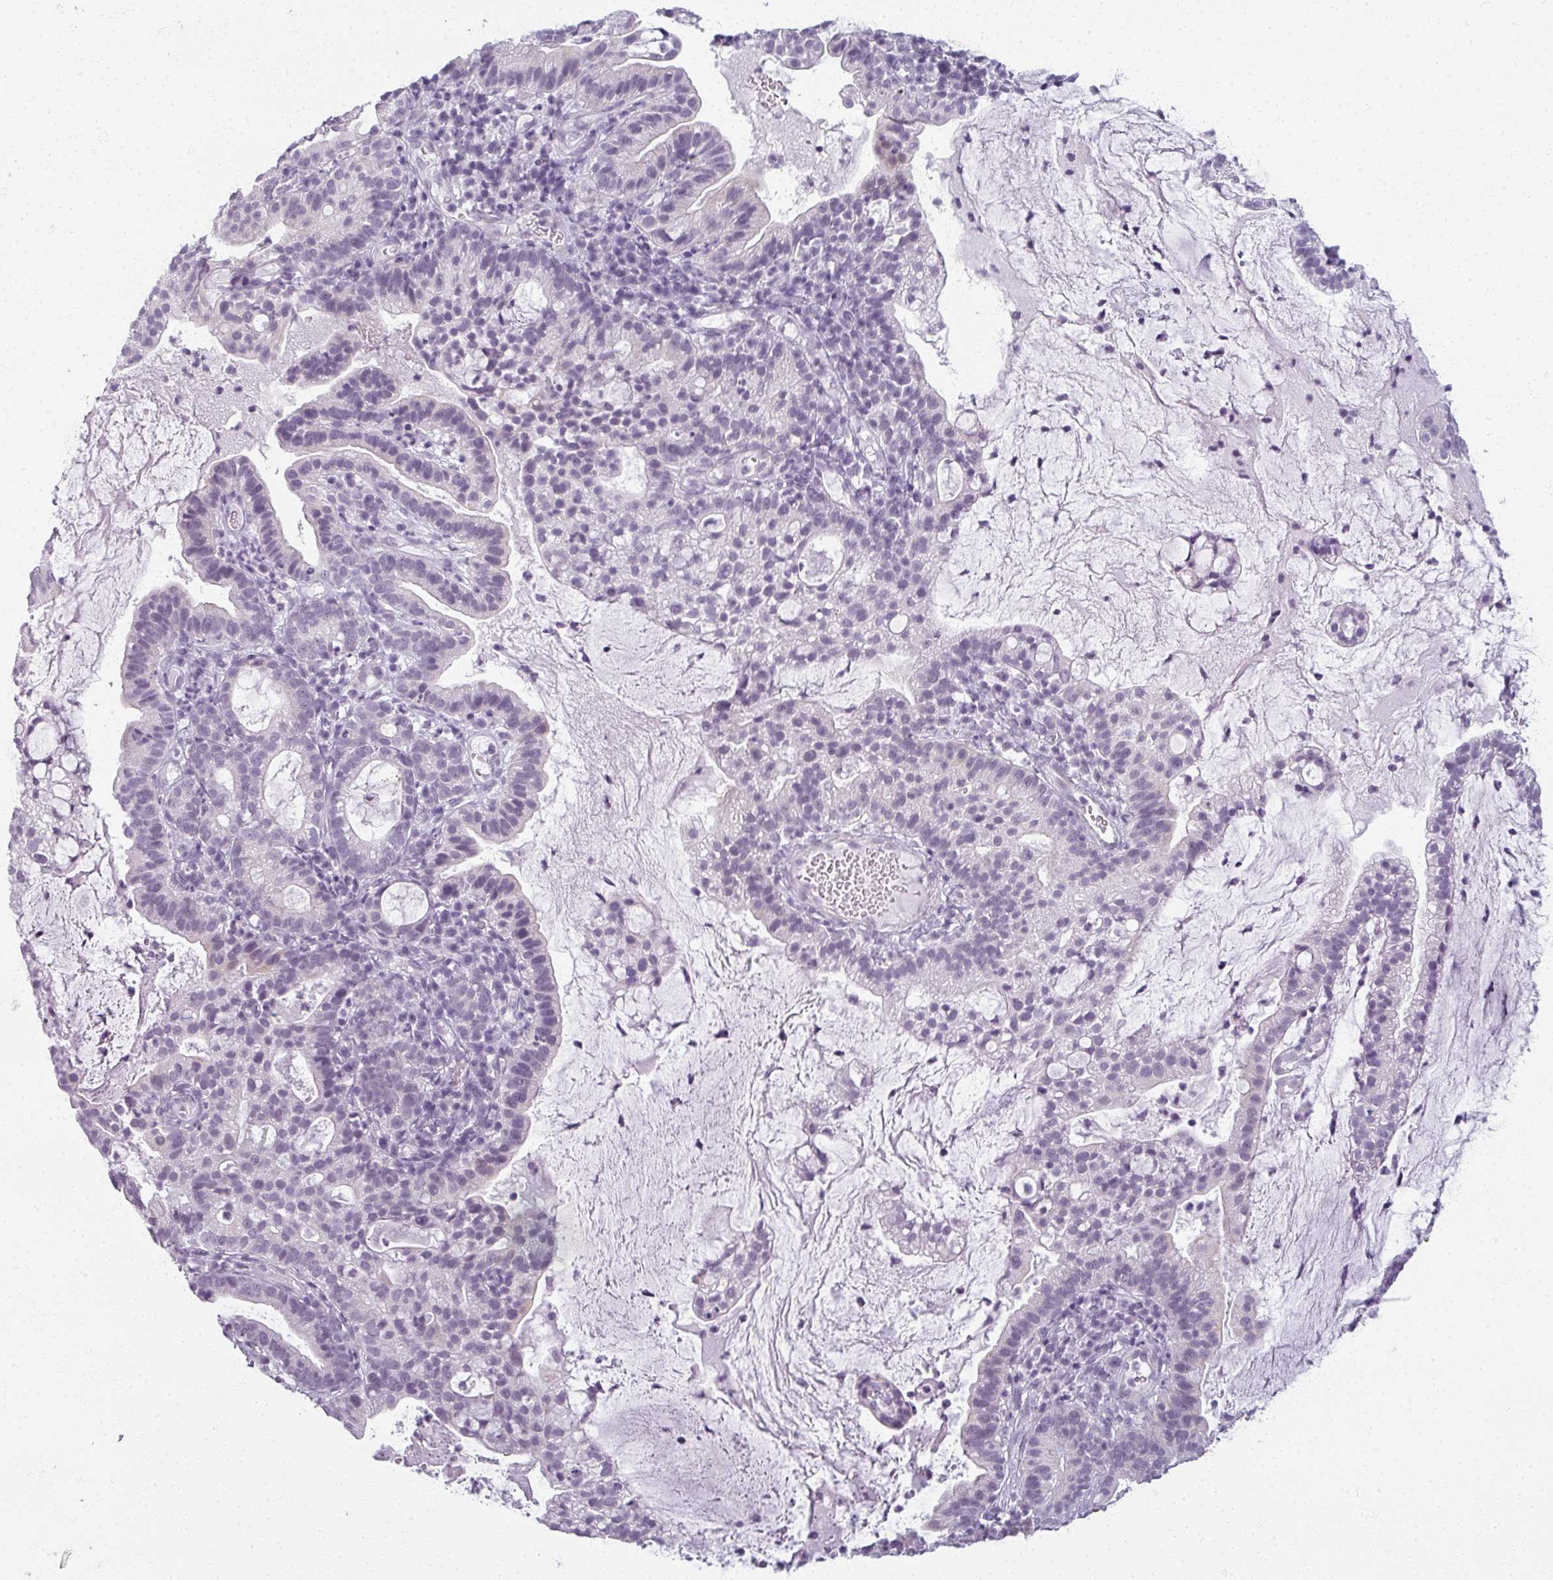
{"staining": {"intensity": "negative", "quantity": "none", "location": "none"}, "tissue": "cervical cancer", "cell_type": "Tumor cells", "image_type": "cancer", "snomed": [{"axis": "morphology", "description": "Adenocarcinoma, NOS"}, {"axis": "topography", "description": "Cervix"}], "caption": "The photomicrograph reveals no staining of tumor cells in cervical cancer.", "gene": "RFPL2", "patient": {"sex": "female", "age": 41}}